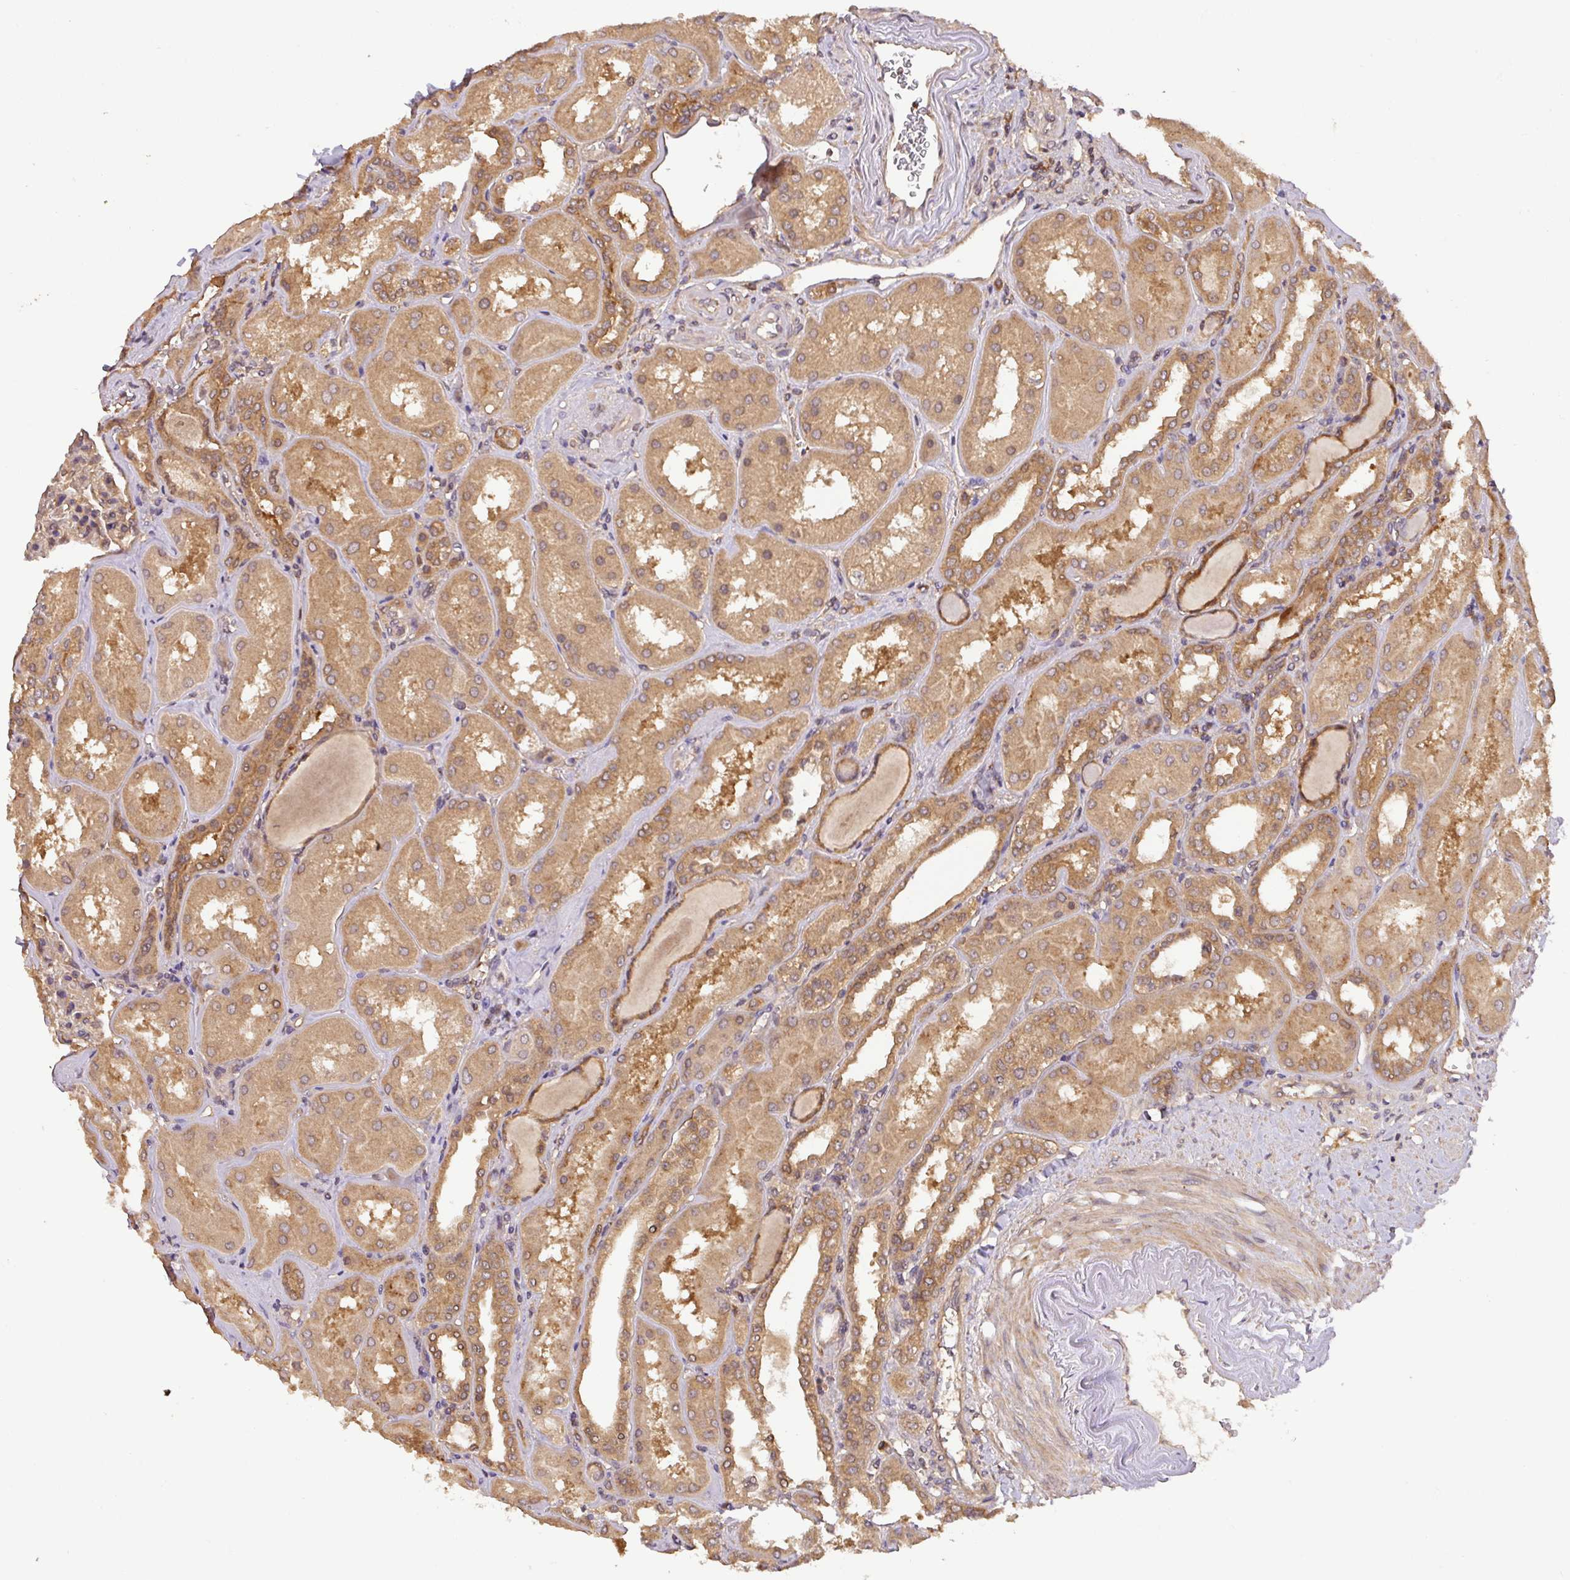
{"staining": {"intensity": "moderate", "quantity": ">75%", "location": "cytoplasmic/membranous"}, "tissue": "kidney", "cell_type": "Cells in glomeruli", "image_type": "normal", "snomed": [{"axis": "morphology", "description": "Normal tissue, NOS"}, {"axis": "topography", "description": "Kidney"}], "caption": "Moderate cytoplasmic/membranous expression for a protein is present in approximately >75% of cells in glomeruli of normal kidney using immunohistochemistry.", "gene": "GSPT1", "patient": {"sex": "male", "age": 61}}